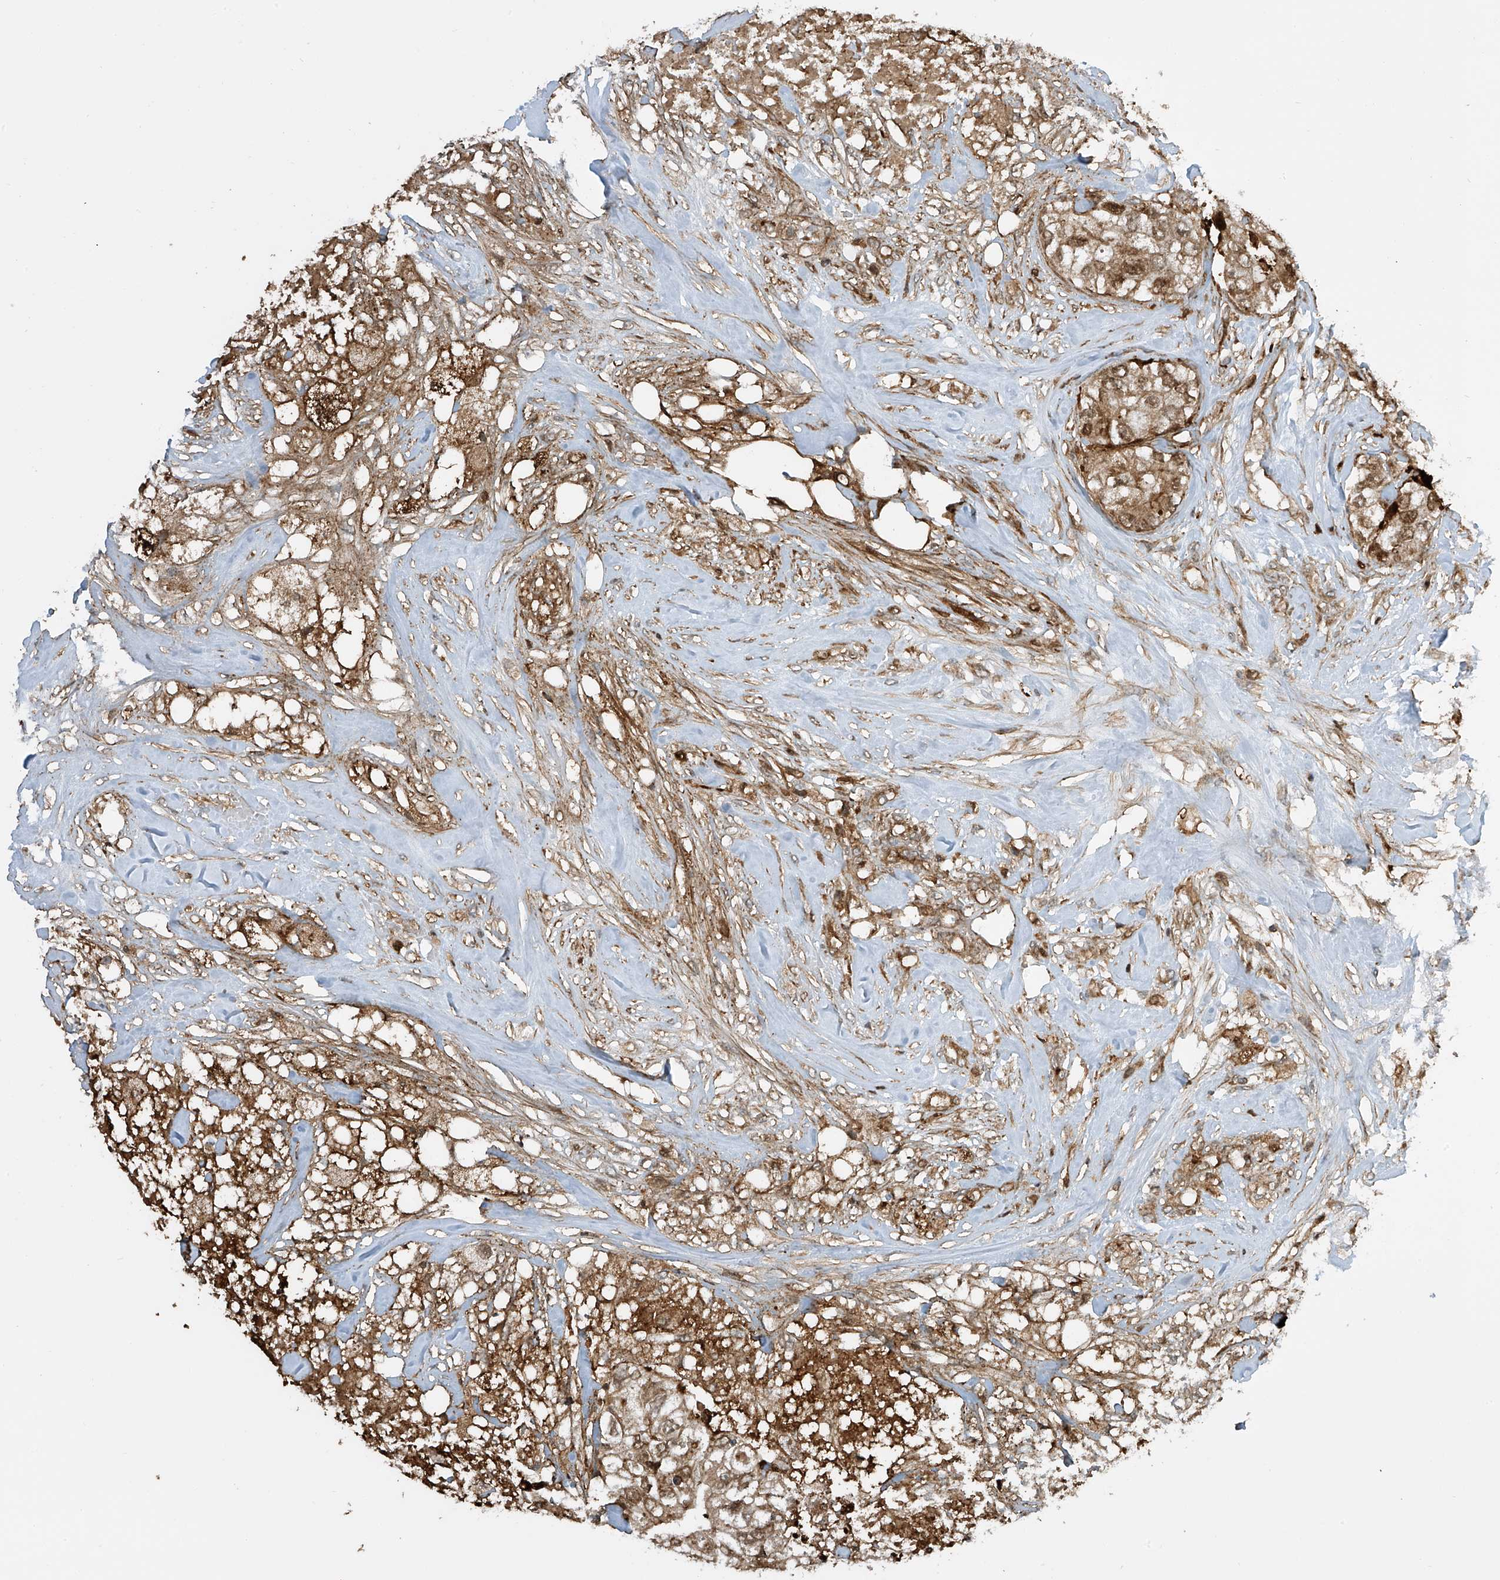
{"staining": {"intensity": "moderate", "quantity": ">75%", "location": "cytoplasmic/membranous,nuclear"}, "tissue": "breast cancer", "cell_type": "Tumor cells", "image_type": "cancer", "snomed": [{"axis": "morphology", "description": "Duct carcinoma"}, {"axis": "topography", "description": "Breast"}], "caption": "Immunohistochemistry (IHC) photomicrograph of neoplastic tissue: human breast invasive ductal carcinoma stained using IHC demonstrates medium levels of moderate protein expression localized specifically in the cytoplasmic/membranous and nuclear of tumor cells, appearing as a cytoplasmic/membranous and nuclear brown color.", "gene": "ATAD2B", "patient": {"sex": "female", "age": 62}}